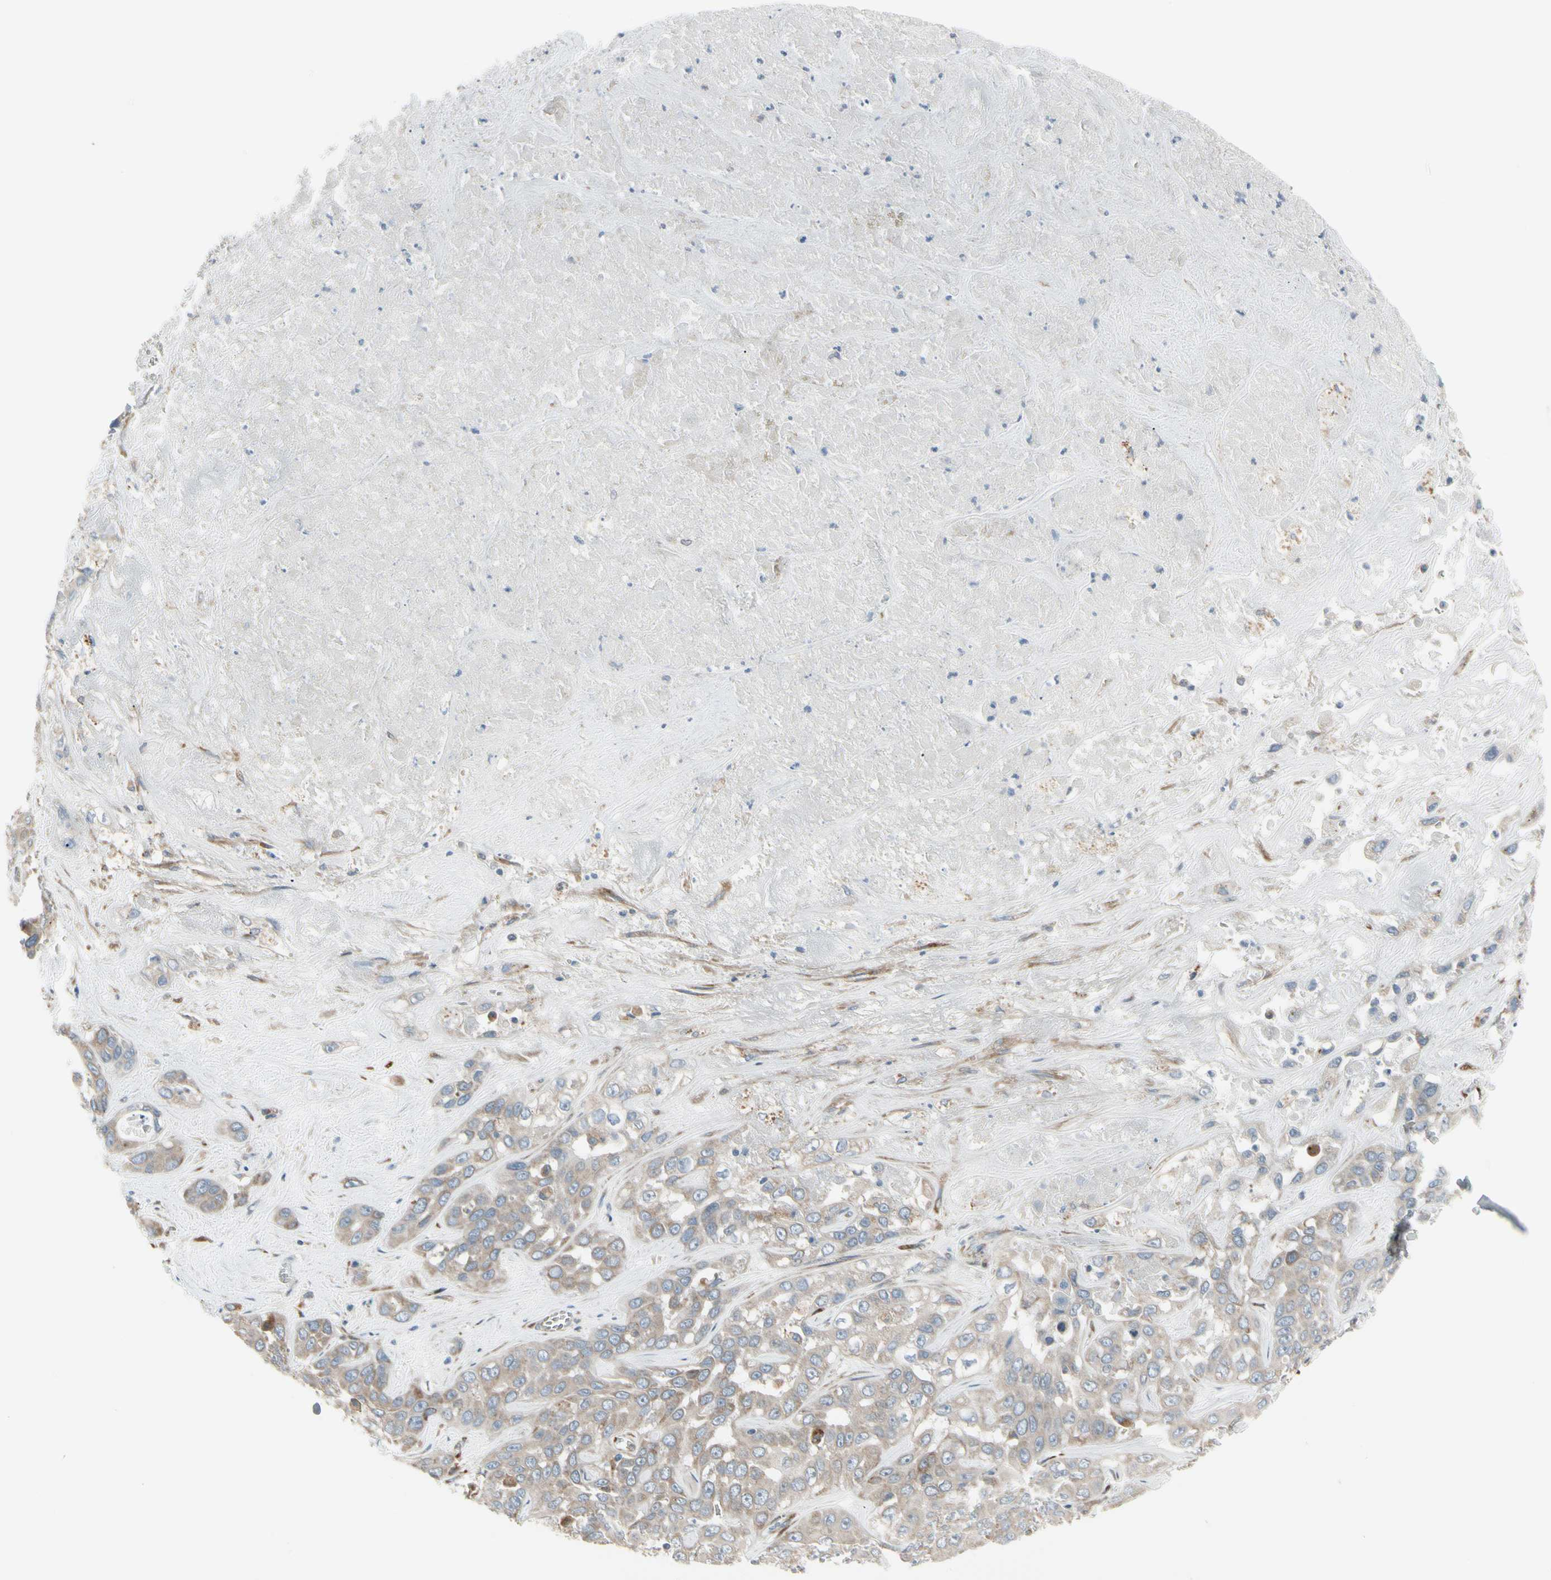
{"staining": {"intensity": "weak", "quantity": ">75%", "location": "cytoplasmic/membranous"}, "tissue": "liver cancer", "cell_type": "Tumor cells", "image_type": "cancer", "snomed": [{"axis": "morphology", "description": "Cholangiocarcinoma"}, {"axis": "topography", "description": "Liver"}], "caption": "Tumor cells exhibit low levels of weak cytoplasmic/membranous positivity in about >75% of cells in liver cancer (cholangiocarcinoma).", "gene": "FNDC3A", "patient": {"sex": "female", "age": 52}}